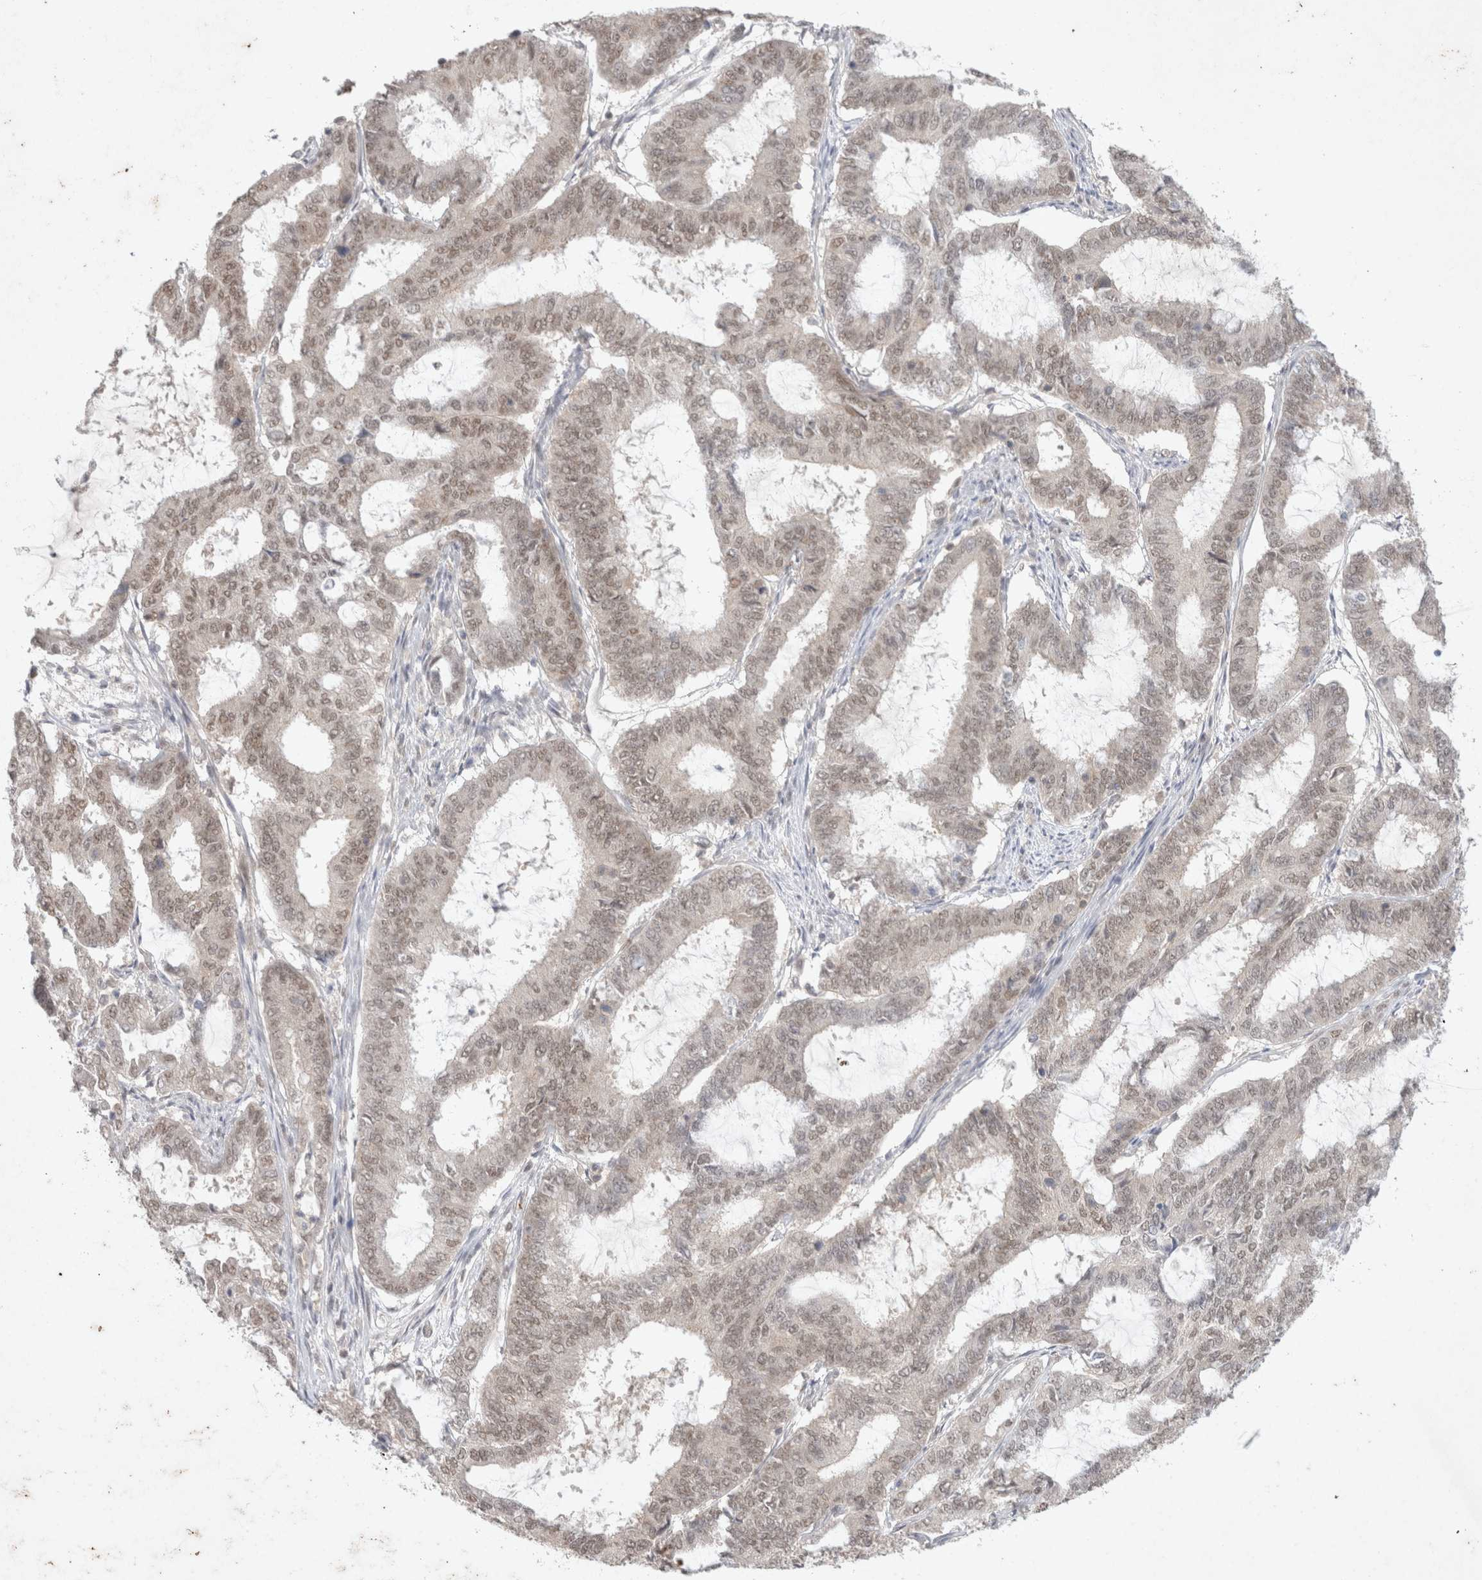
{"staining": {"intensity": "weak", "quantity": ">75%", "location": "nuclear"}, "tissue": "endometrial cancer", "cell_type": "Tumor cells", "image_type": "cancer", "snomed": [{"axis": "morphology", "description": "Adenocarcinoma, NOS"}, {"axis": "topography", "description": "Endometrium"}], "caption": "Immunohistochemical staining of human endometrial cancer (adenocarcinoma) demonstrates low levels of weak nuclear protein expression in approximately >75% of tumor cells.", "gene": "FBXO42", "patient": {"sex": "female", "age": 51}}